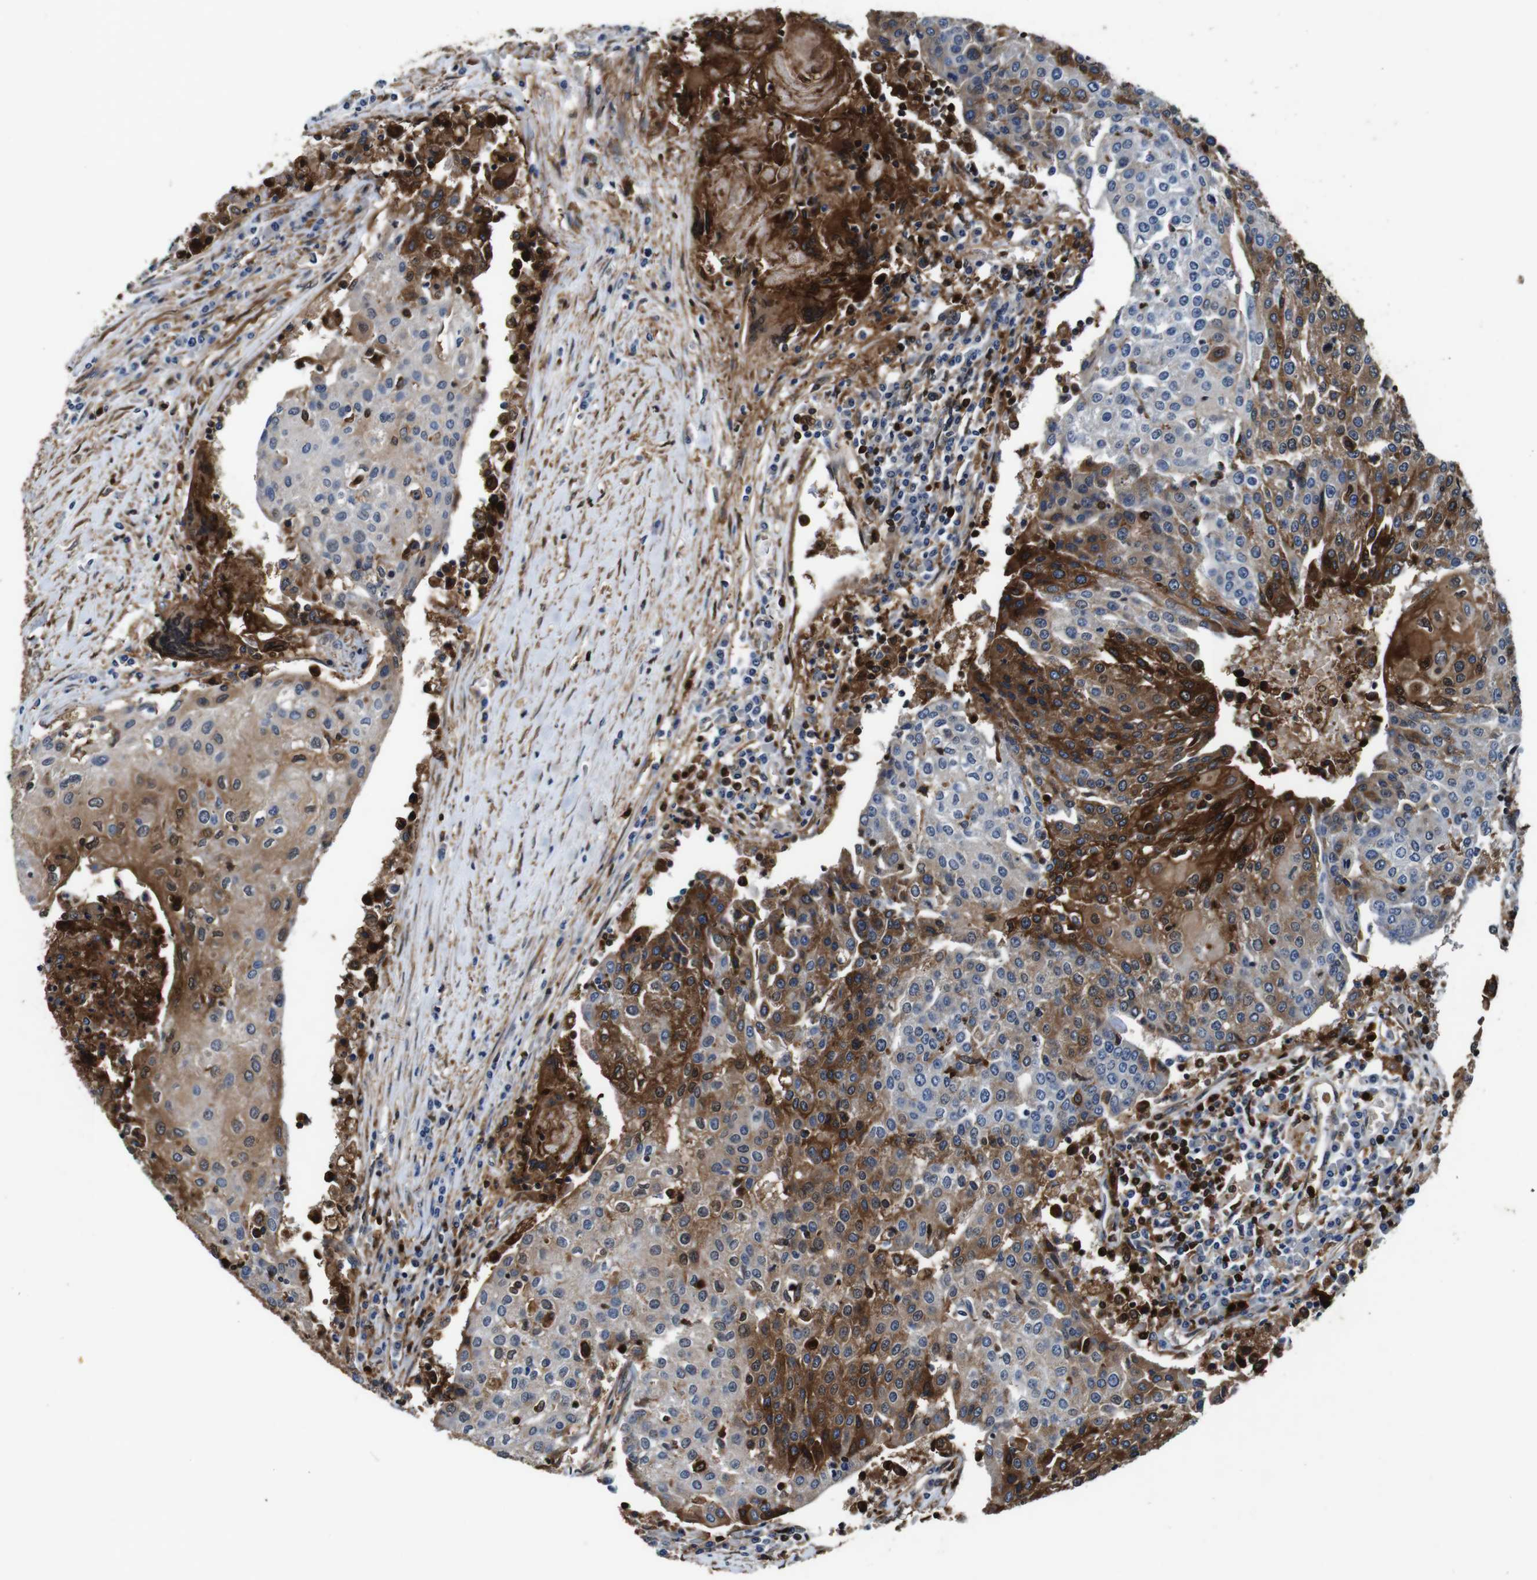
{"staining": {"intensity": "strong", "quantity": "25%-75%", "location": "cytoplasmic/membranous"}, "tissue": "urothelial cancer", "cell_type": "Tumor cells", "image_type": "cancer", "snomed": [{"axis": "morphology", "description": "Urothelial carcinoma, High grade"}, {"axis": "topography", "description": "Urinary bladder"}], "caption": "Protein expression analysis of urothelial cancer exhibits strong cytoplasmic/membranous staining in approximately 25%-75% of tumor cells.", "gene": "ANXA1", "patient": {"sex": "female", "age": 85}}